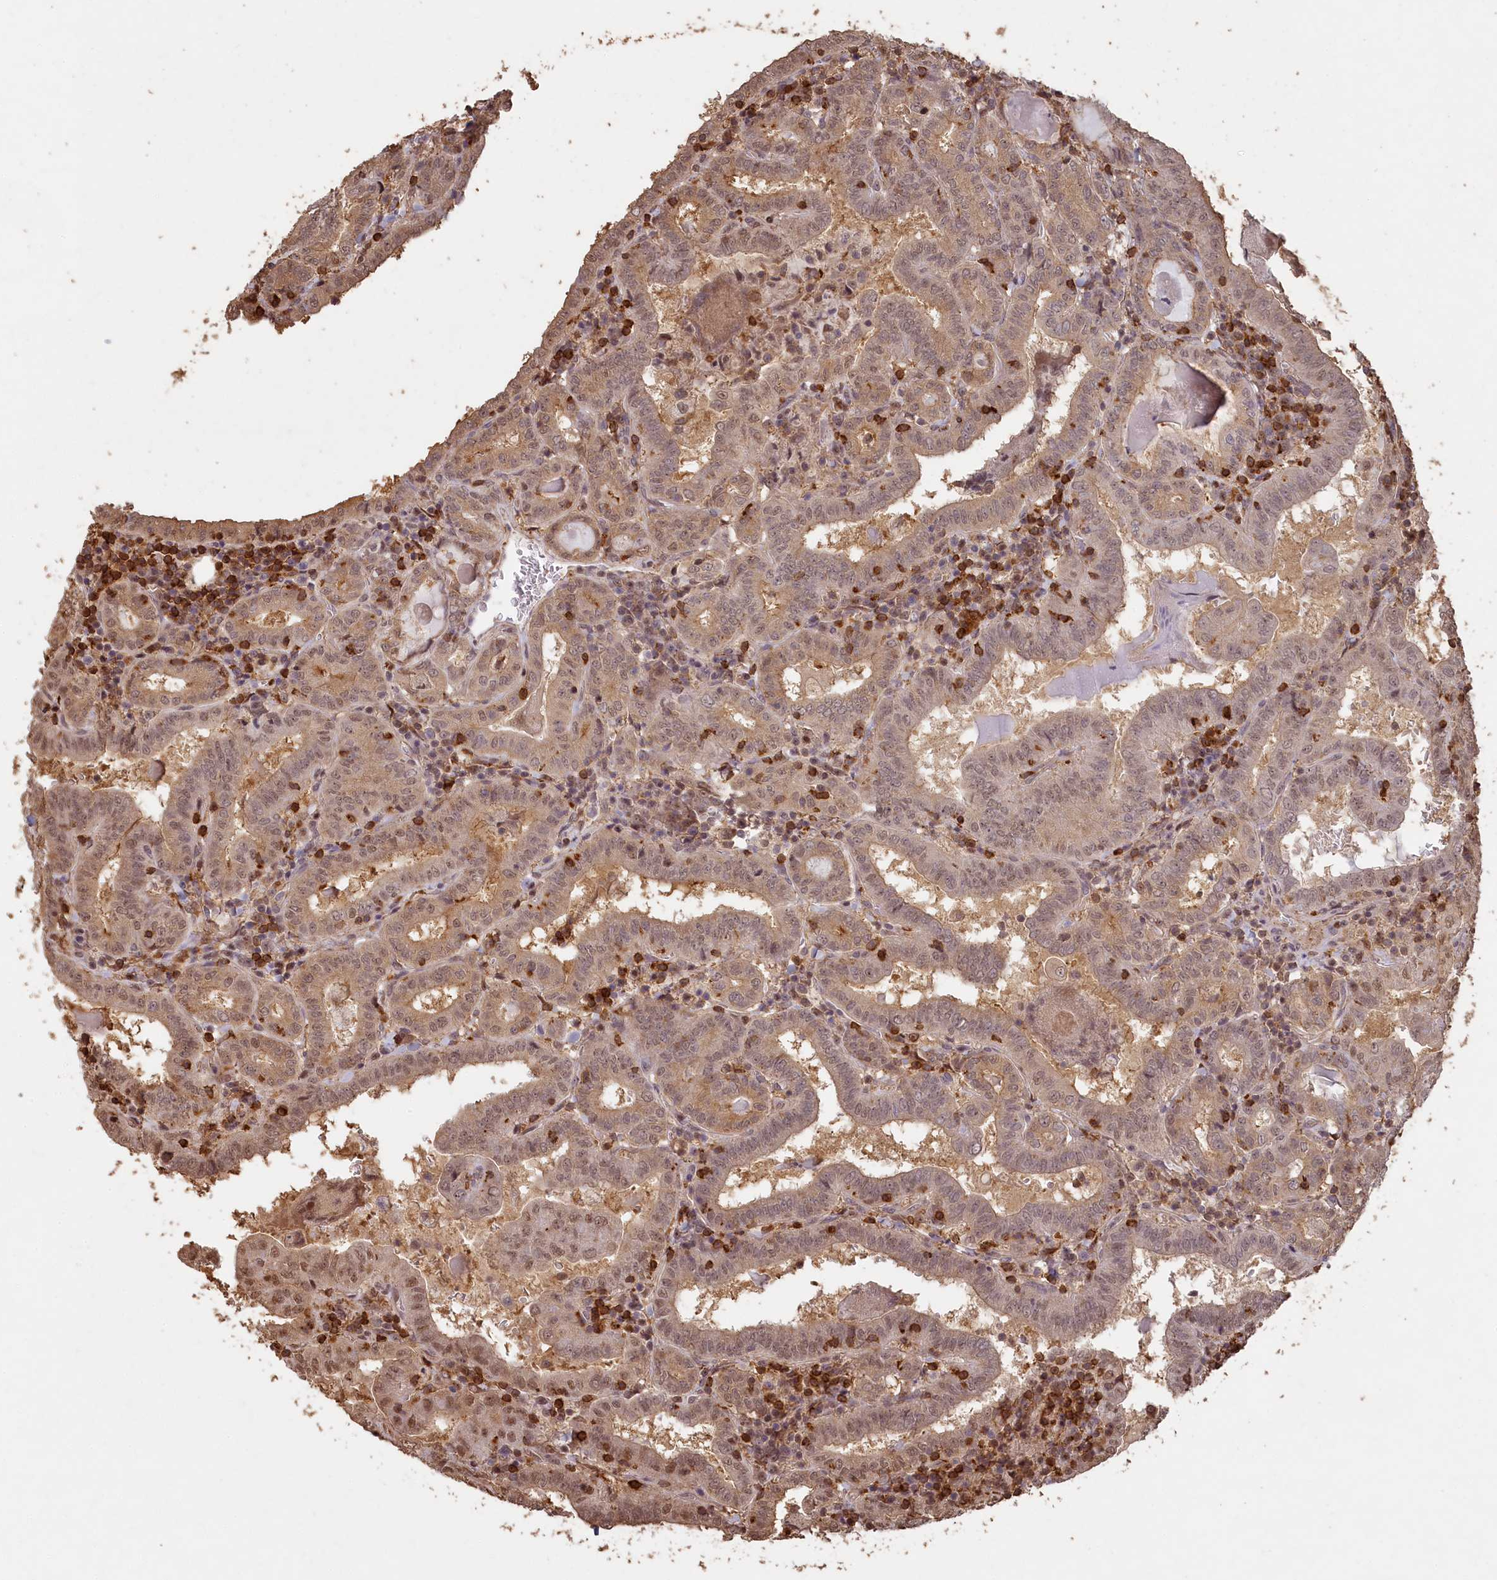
{"staining": {"intensity": "weak", "quantity": ">75%", "location": "cytoplasmic/membranous,nuclear"}, "tissue": "thyroid cancer", "cell_type": "Tumor cells", "image_type": "cancer", "snomed": [{"axis": "morphology", "description": "Papillary adenocarcinoma, NOS"}, {"axis": "topography", "description": "Thyroid gland"}], "caption": "Weak cytoplasmic/membranous and nuclear staining is appreciated in about >75% of tumor cells in thyroid cancer. The staining was performed using DAB (3,3'-diaminobenzidine) to visualize the protein expression in brown, while the nuclei were stained in blue with hematoxylin (Magnification: 20x).", "gene": "MADD", "patient": {"sex": "female", "age": 72}}